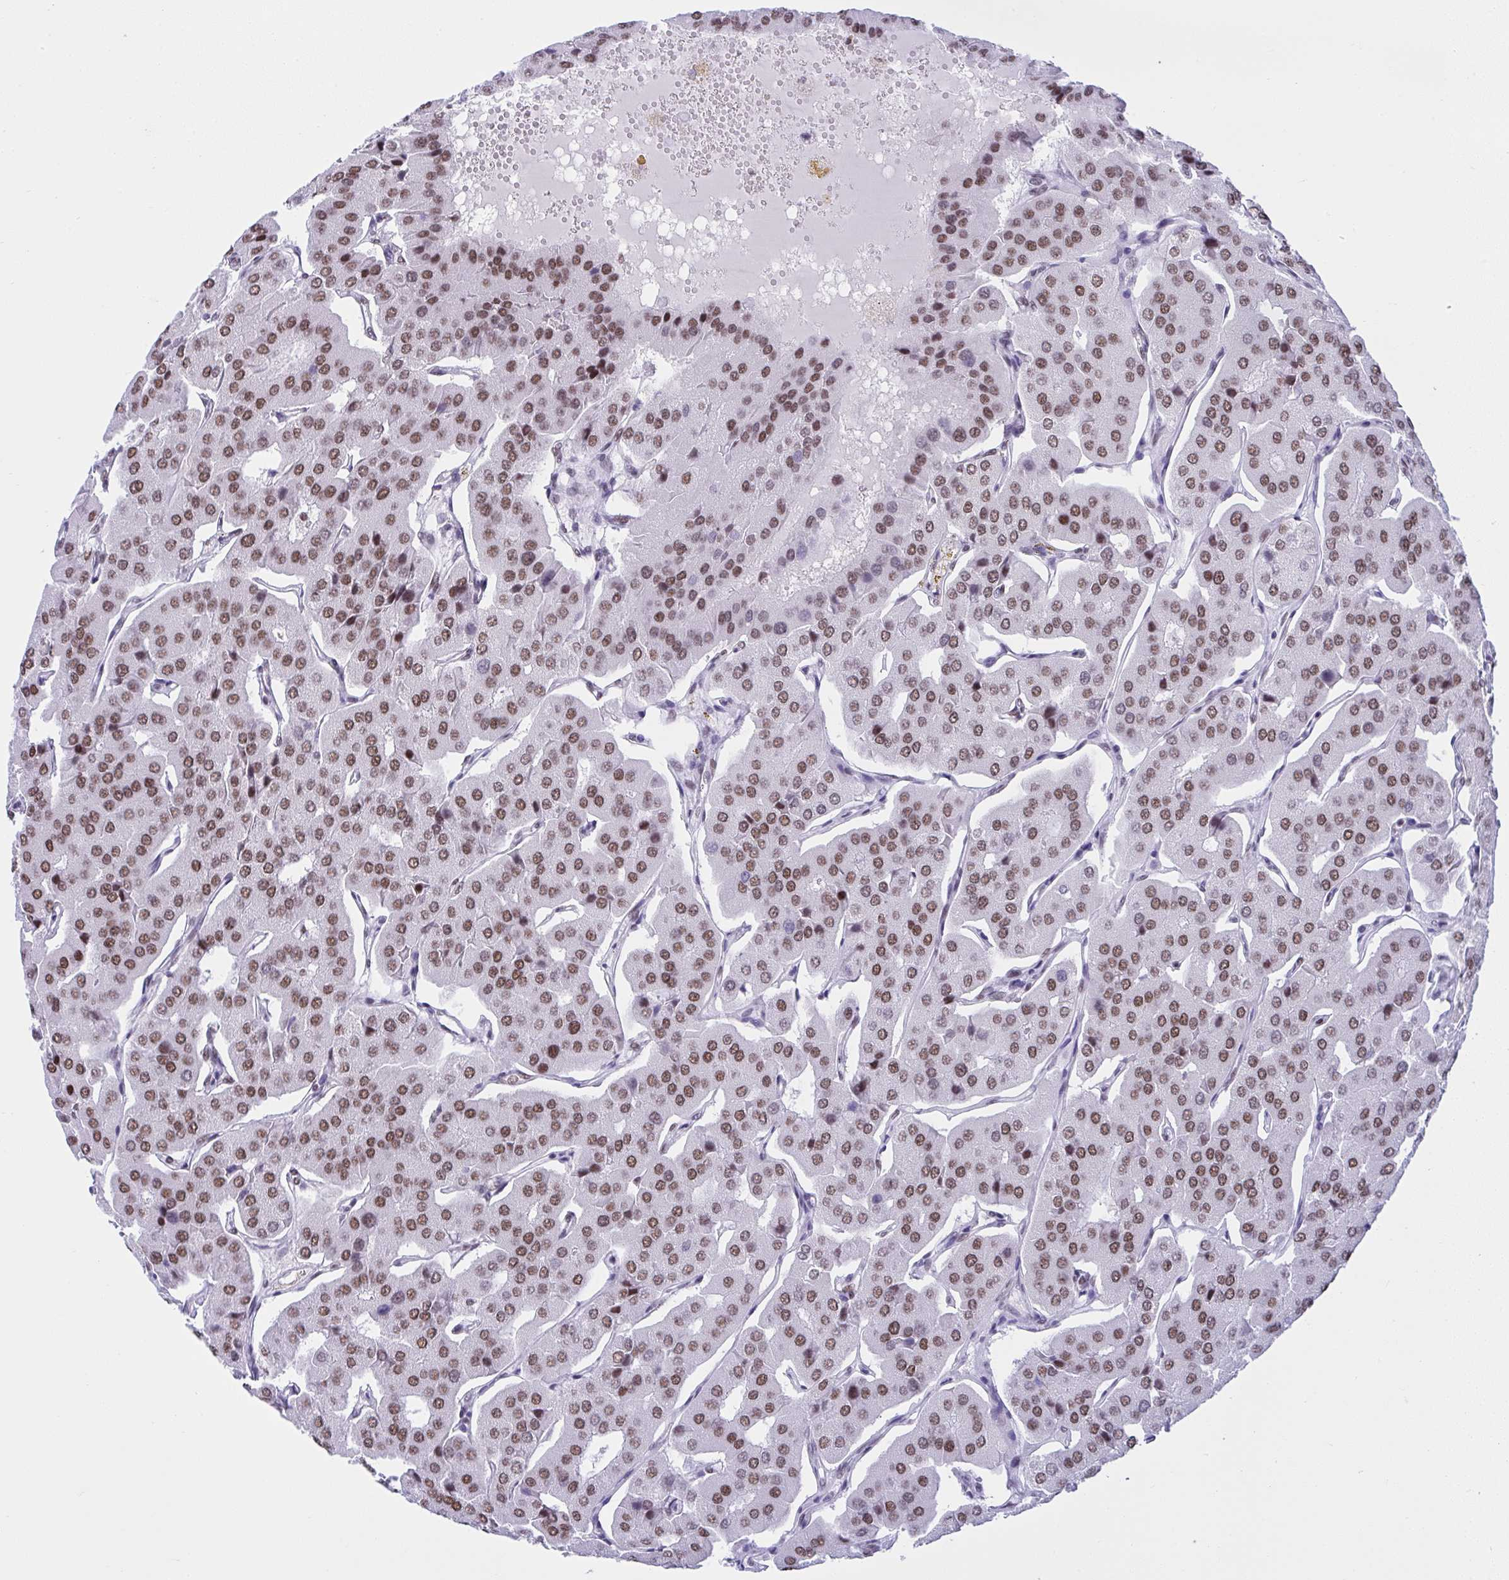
{"staining": {"intensity": "moderate", "quantity": ">75%", "location": "nuclear"}, "tissue": "parathyroid gland", "cell_type": "Glandular cells", "image_type": "normal", "snomed": [{"axis": "morphology", "description": "Normal tissue, NOS"}, {"axis": "morphology", "description": "Adenoma, NOS"}, {"axis": "topography", "description": "Parathyroid gland"}], "caption": "Protein positivity by immunohistochemistry exhibits moderate nuclear expression in about >75% of glandular cells in unremarkable parathyroid gland. (DAB (3,3'-diaminobenzidine) IHC with brightfield microscopy, high magnification).", "gene": "DDX52", "patient": {"sex": "female", "age": 86}}